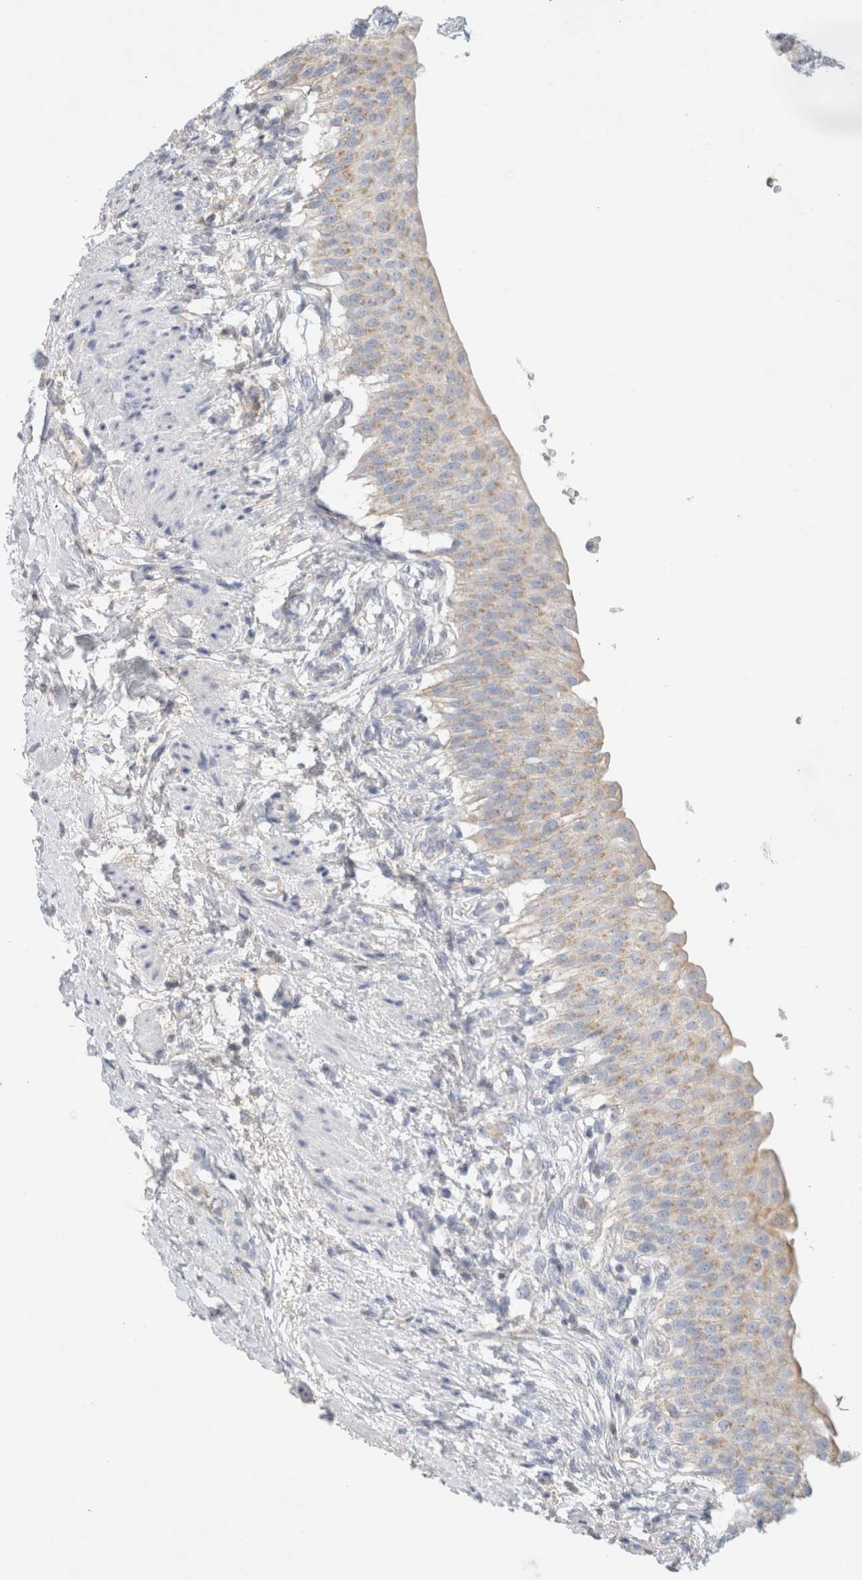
{"staining": {"intensity": "weak", "quantity": ">75%", "location": "cytoplasmic/membranous"}, "tissue": "urinary bladder", "cell_type": "Urothelial cells", "image_type": "normal", "snomed": [{"axis": "morphology", "description": "Normal tissue, NOS"}, {"axis": "topography", "description": "Urinary bladder"}], "caption": "Weak cytoplasmic/membranous staining for a protein is appreciated in approximately >75% of urothelial cells of benign urinary bladder using IHC.", "gene": "HEXD", "patient": {"sex": "female", "age": 60}}